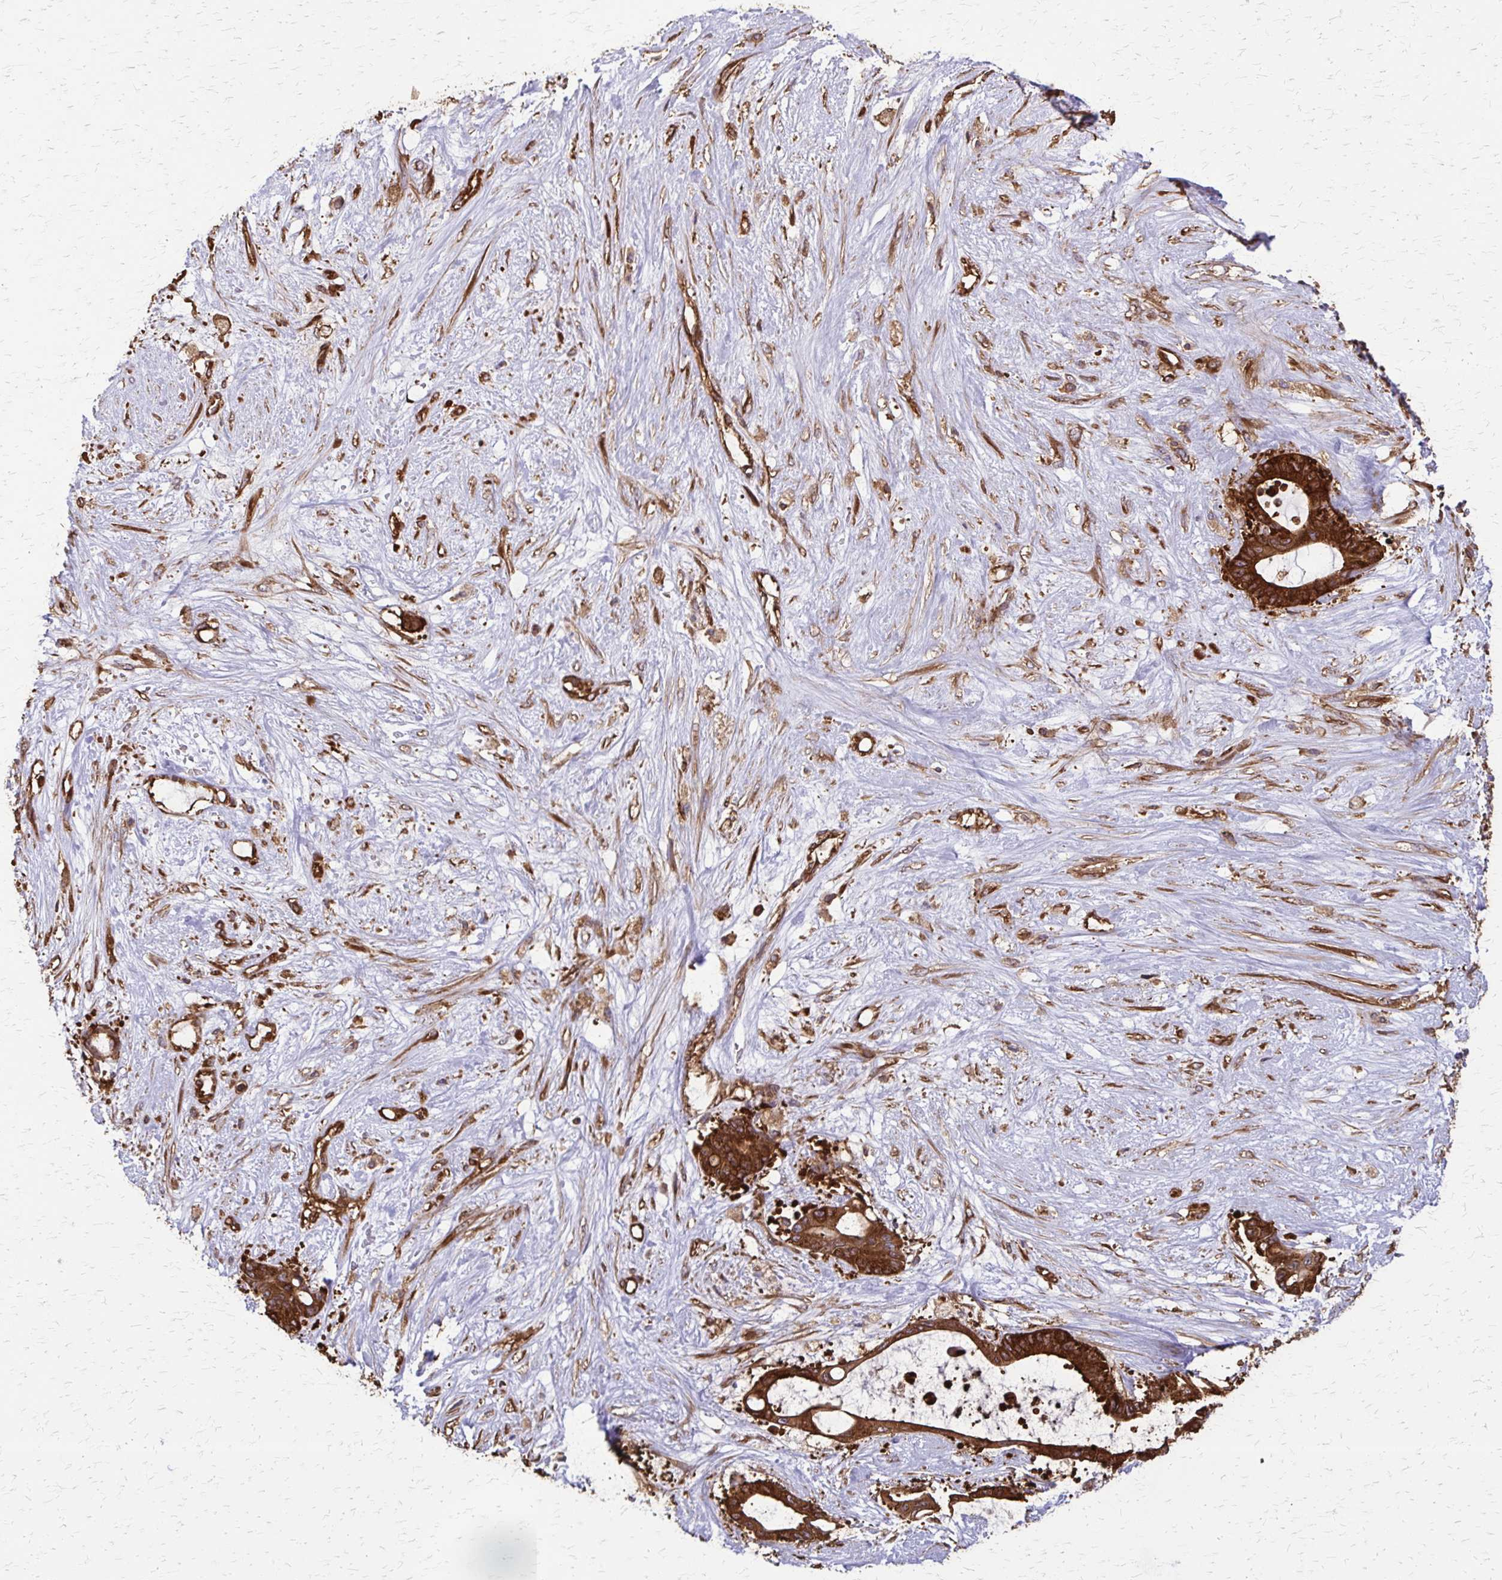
{"staining": {"intensity": "strong", "quantity": ">75%", "location": "cytoplasmic/membranous"}, "tissue": "liver cancer", "cell_type": "Tumor cells", "image_type": "cancer", "snomed": [{"axis": "morphology", "description": "Normal tissue, NOS"}, {"axis": "morphology", "description": "Cholangiocarcinoma"}, {"axis": "topography", "description": "Liver"}, {"axis": "topography", "description": "Peripheral nerve tissue"}], "caption": "A brown stain shows strong cytoplasmic/membranous expression of a protein in human liver cancer tumor cells.", "gene": "EEF2", "patient": {"sex": "female", "age": 73}}